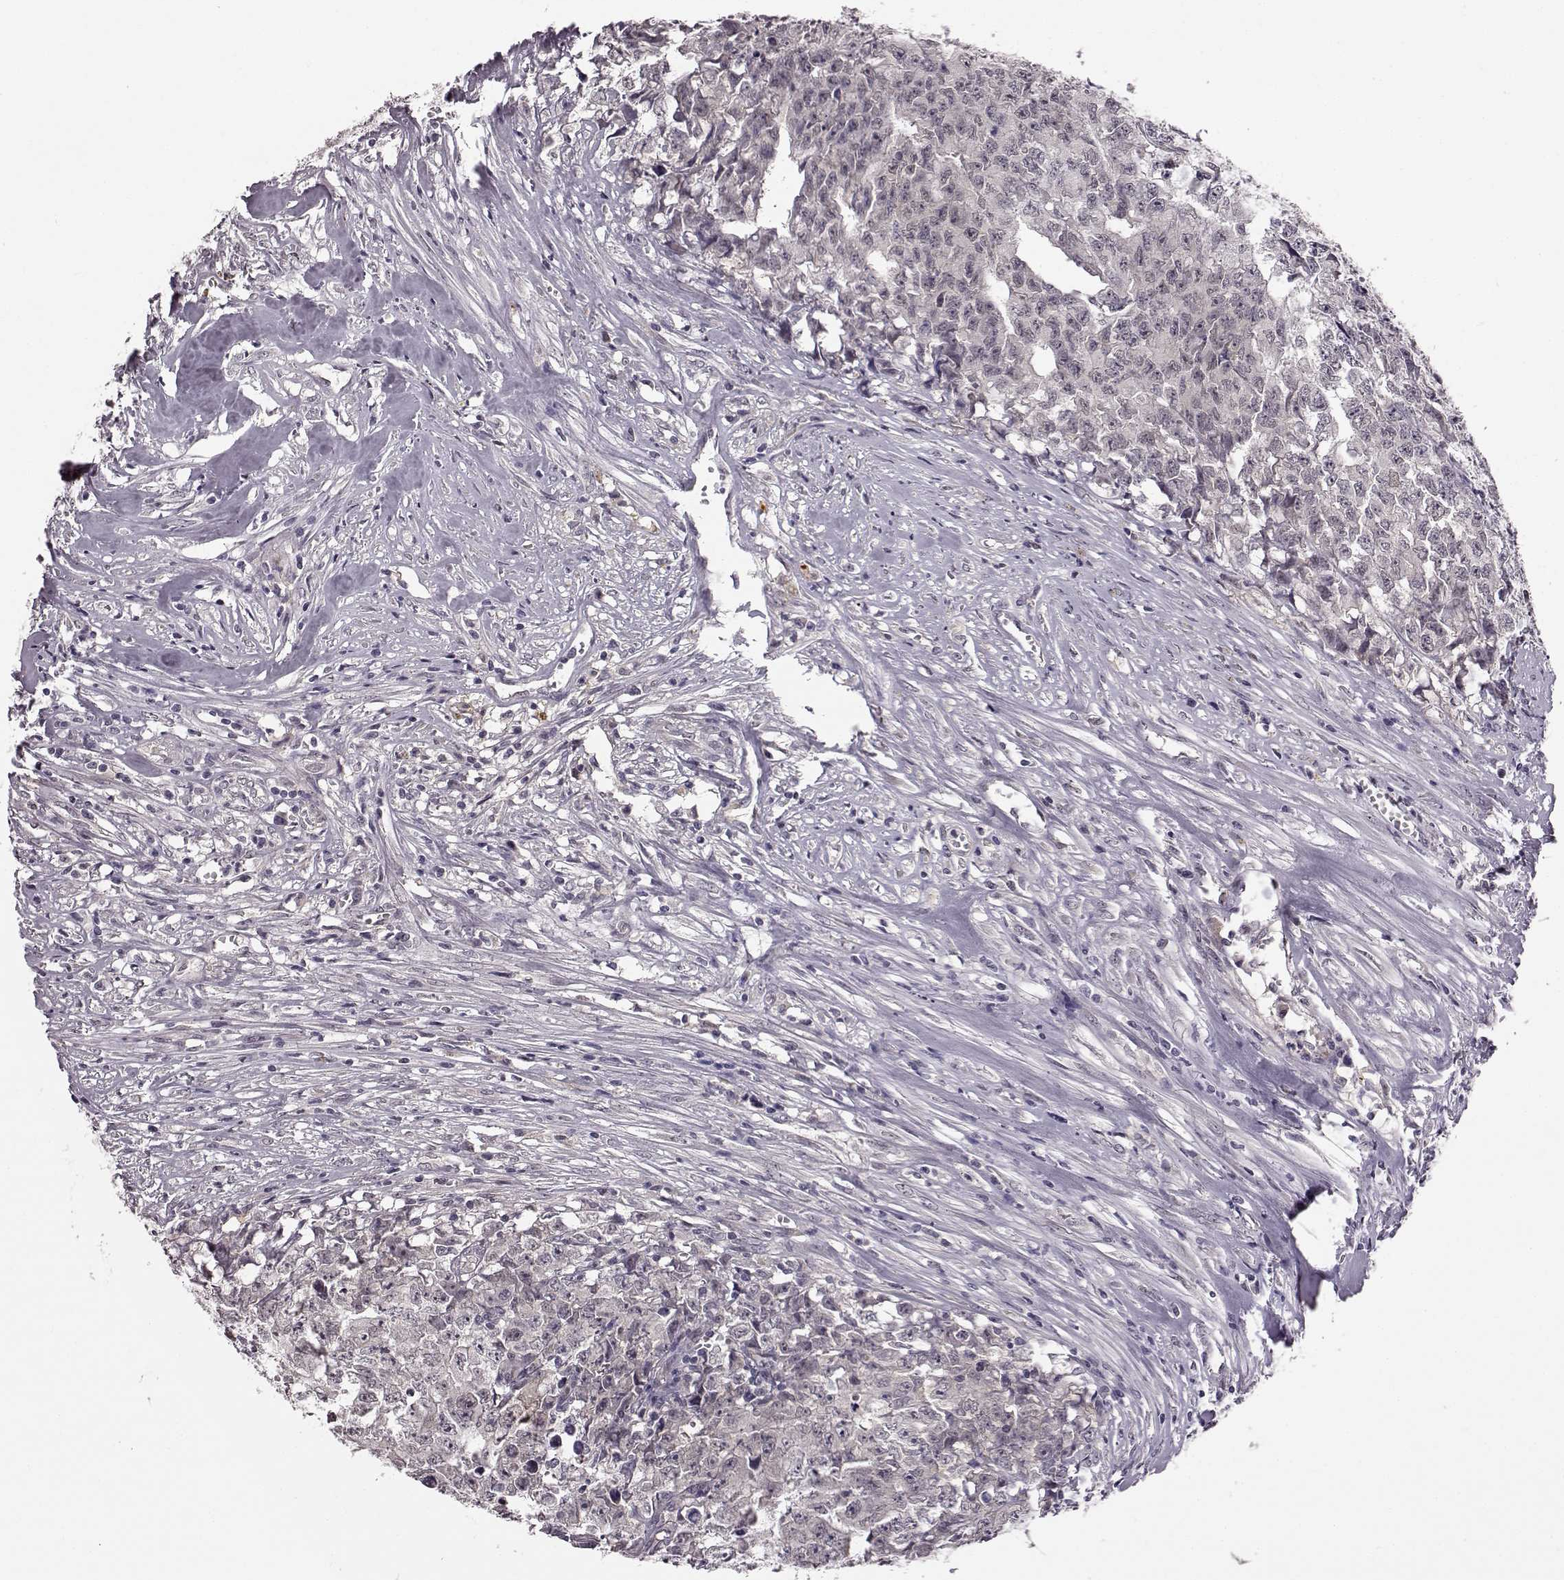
{"staining": {"intensity": "negative", "quantity": "none", "location": "none"}, "tissue": "testis cancer", "cell_type": "Tumor cells", "image_type": "cancer", "snomed": [{"axis": "morphology", "description": "Carcinoma, Embryonal, NOS"}, {"axis": "morphology", "description": "Teratoma, malignant, NOS"}, {"axis": "topography", "description": "Testis"}], "caption": "DAB (3,3'-diaminobenzidine) immunohistochemical staining of testis cancer (malignant teratoma) displays no significant staining in tumor cells.", "gene": "C10orf62", "patient": {"sex": "male", "age": 24}}